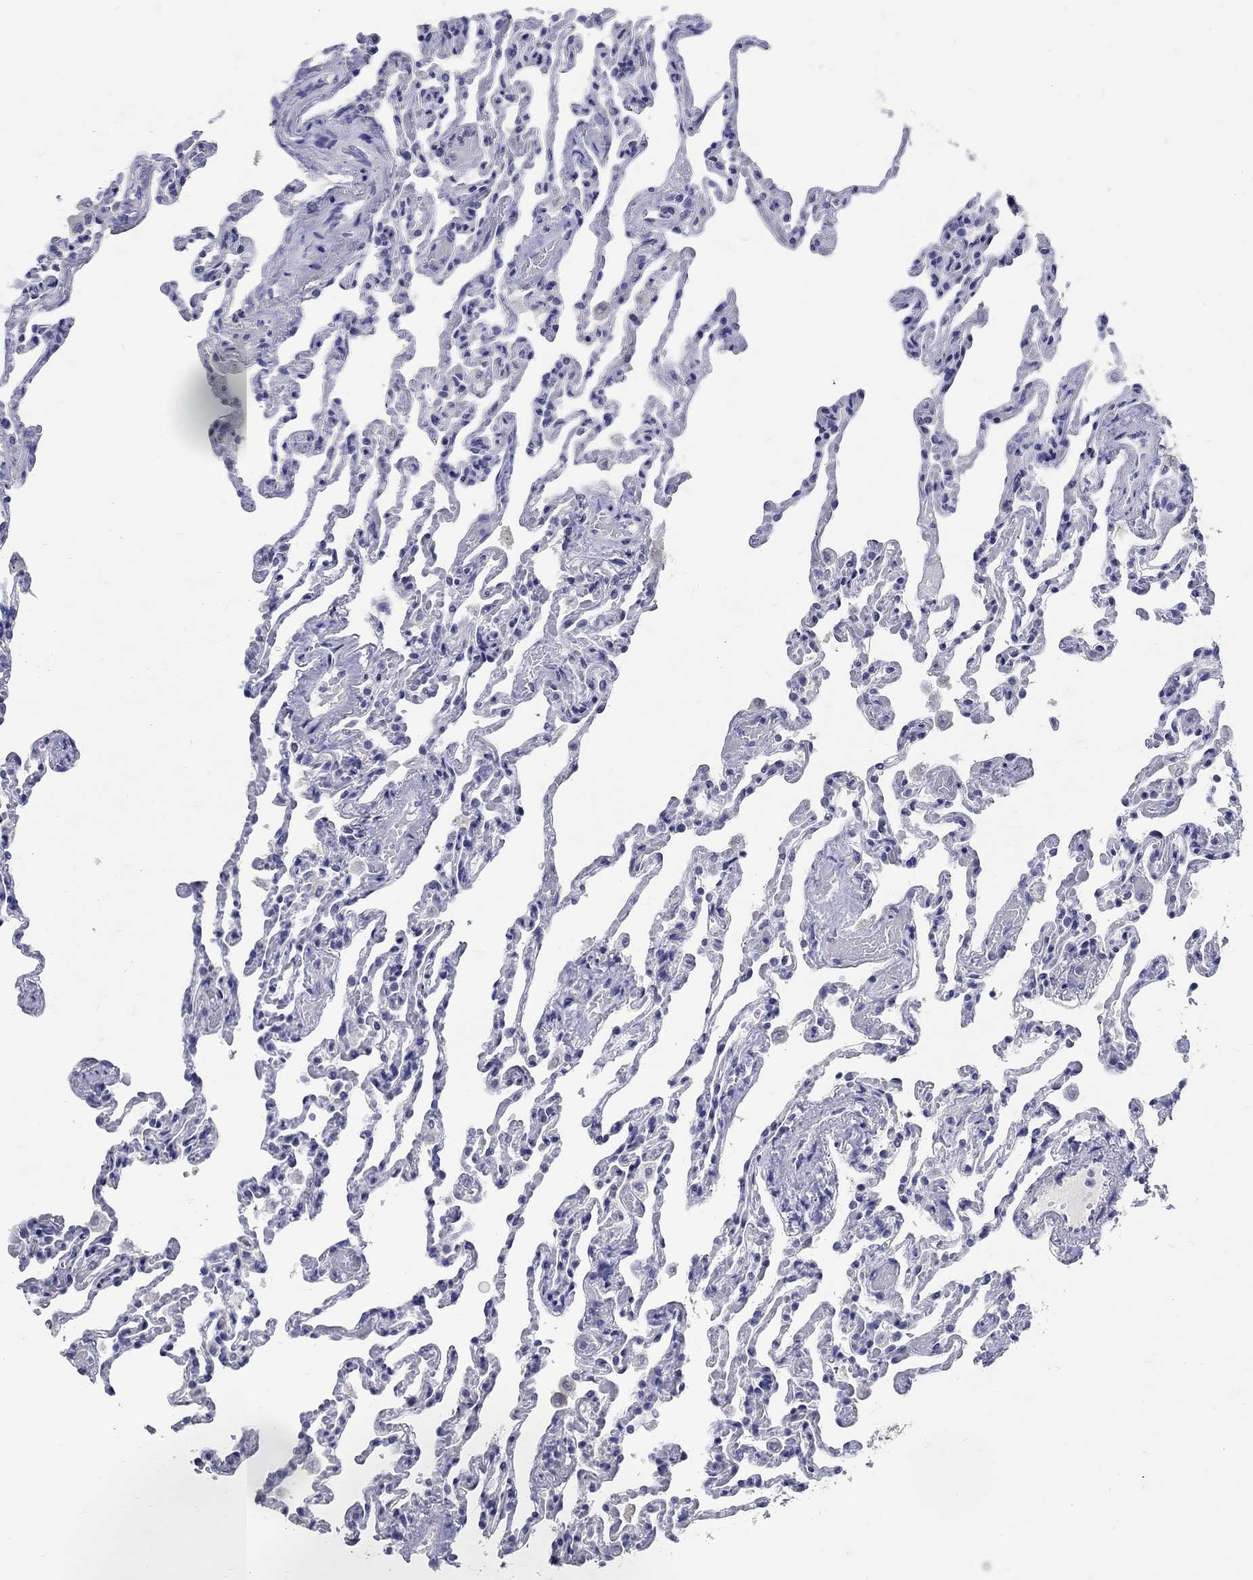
{"staining": {"intensity": "negative", "quantity": "none", "location": "none"}, "tissue": "lung", "cell_type": "Alveolar cells", "image_type": "normal", "snomed": [{"axis": "morphology", "description": "Normal tissue, NOS"}, {"axis": "topography", "description": "Lung"}], "caption": "Protein analysis of benign lung shows no significant expression in alveolar cells.", "gene": "SOX2", "patient": {"sex": "female", "age": 43}}